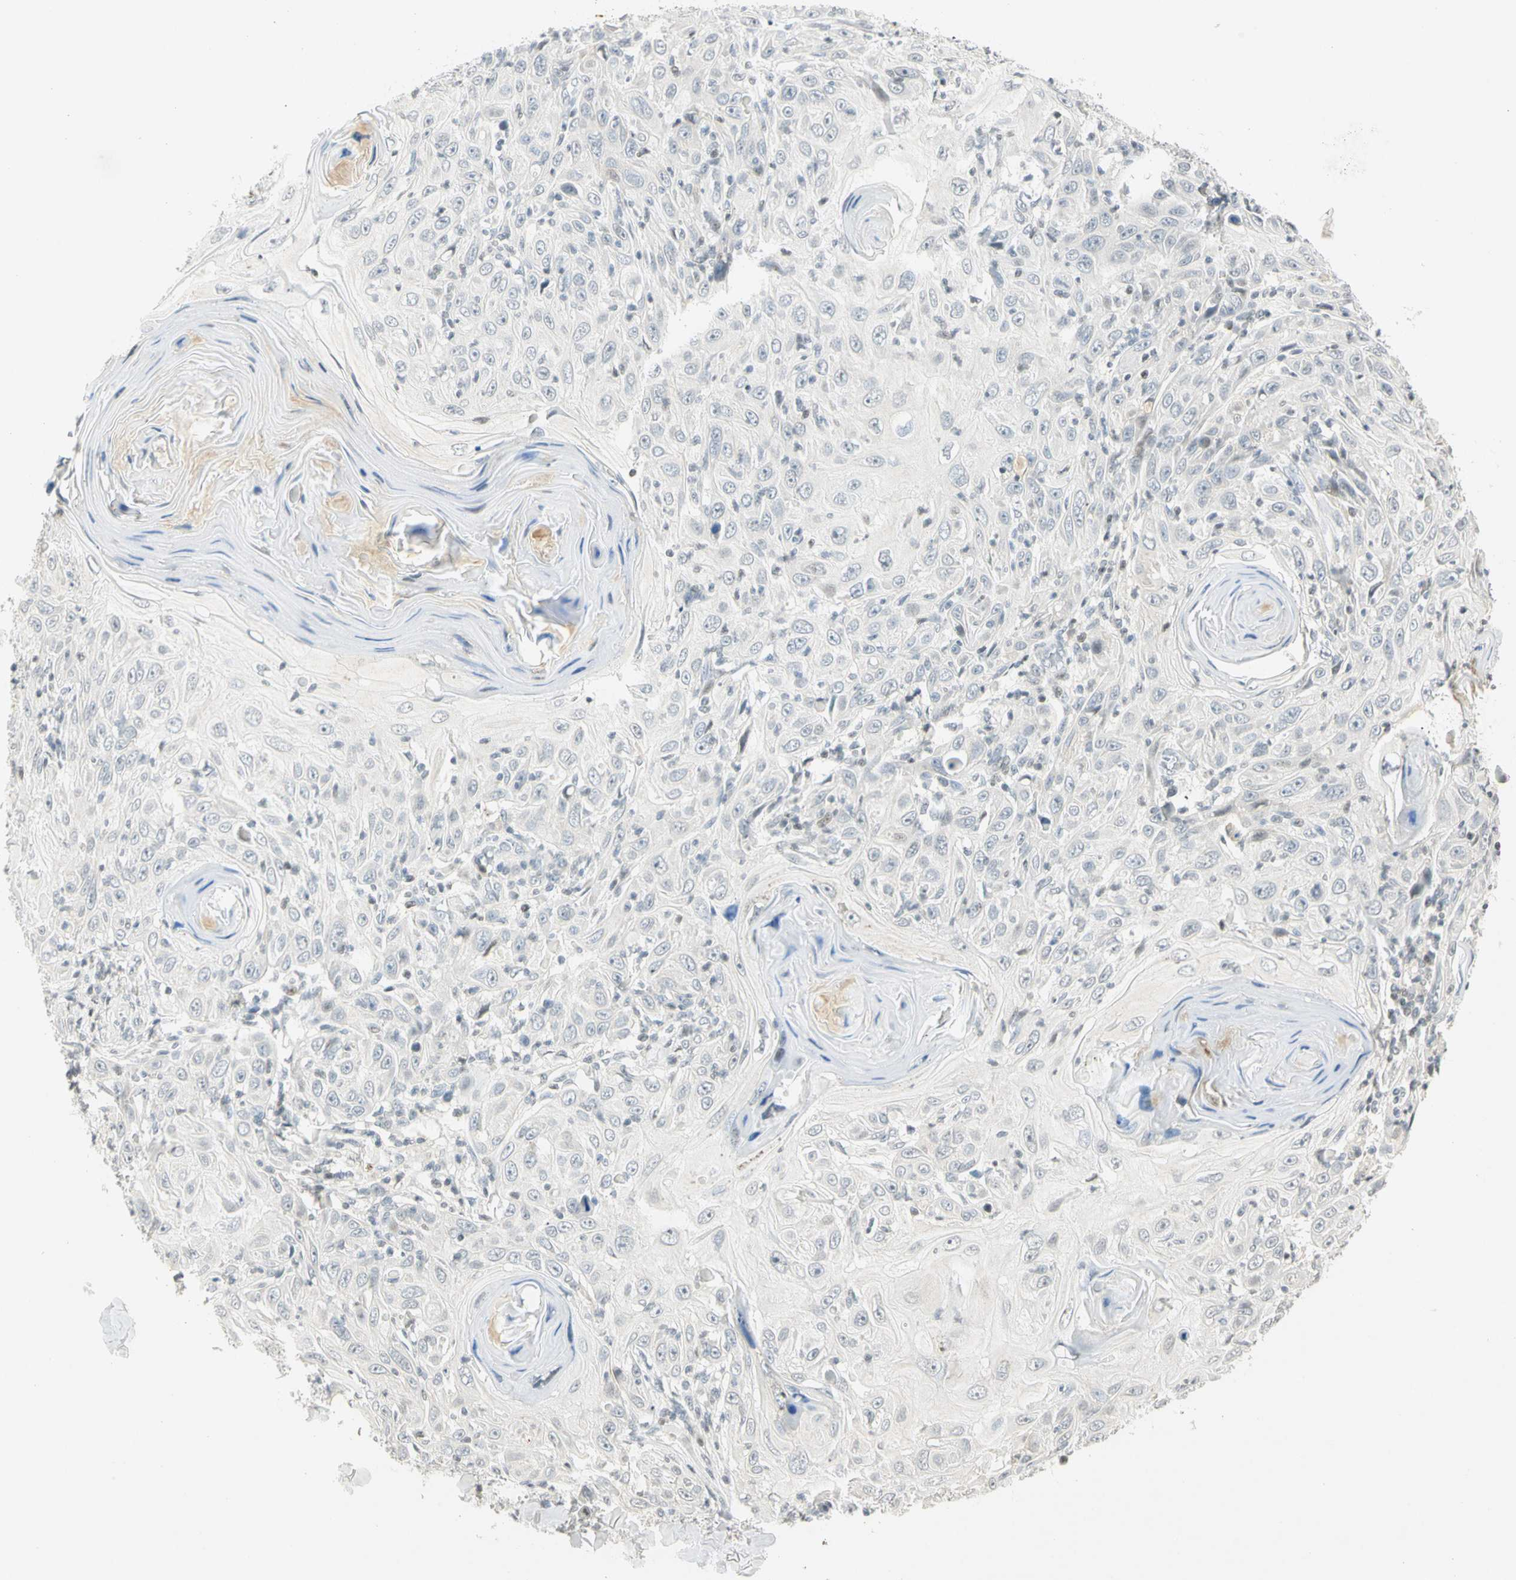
{"staining": {"intensity": "weak", "quantity": "<25%", "location": "nuclear"}, "tissue": "skin cancer", "cell_type": "Tumor cells", "image_type": "cancer", "snomed": [{"axis": "morphology", "description": "Squamous cell carcinoma, NOS"}, {"axis": "topography", "description": "Skin"}], "caption": "A high-resolution micrograph shows immunohistochemistry (IHC) staining of skin cancer, which demonstrates no significant expression in tumor cells.", "gene": "SMAD3", "patient": {"sex": "female", "age": 88}}